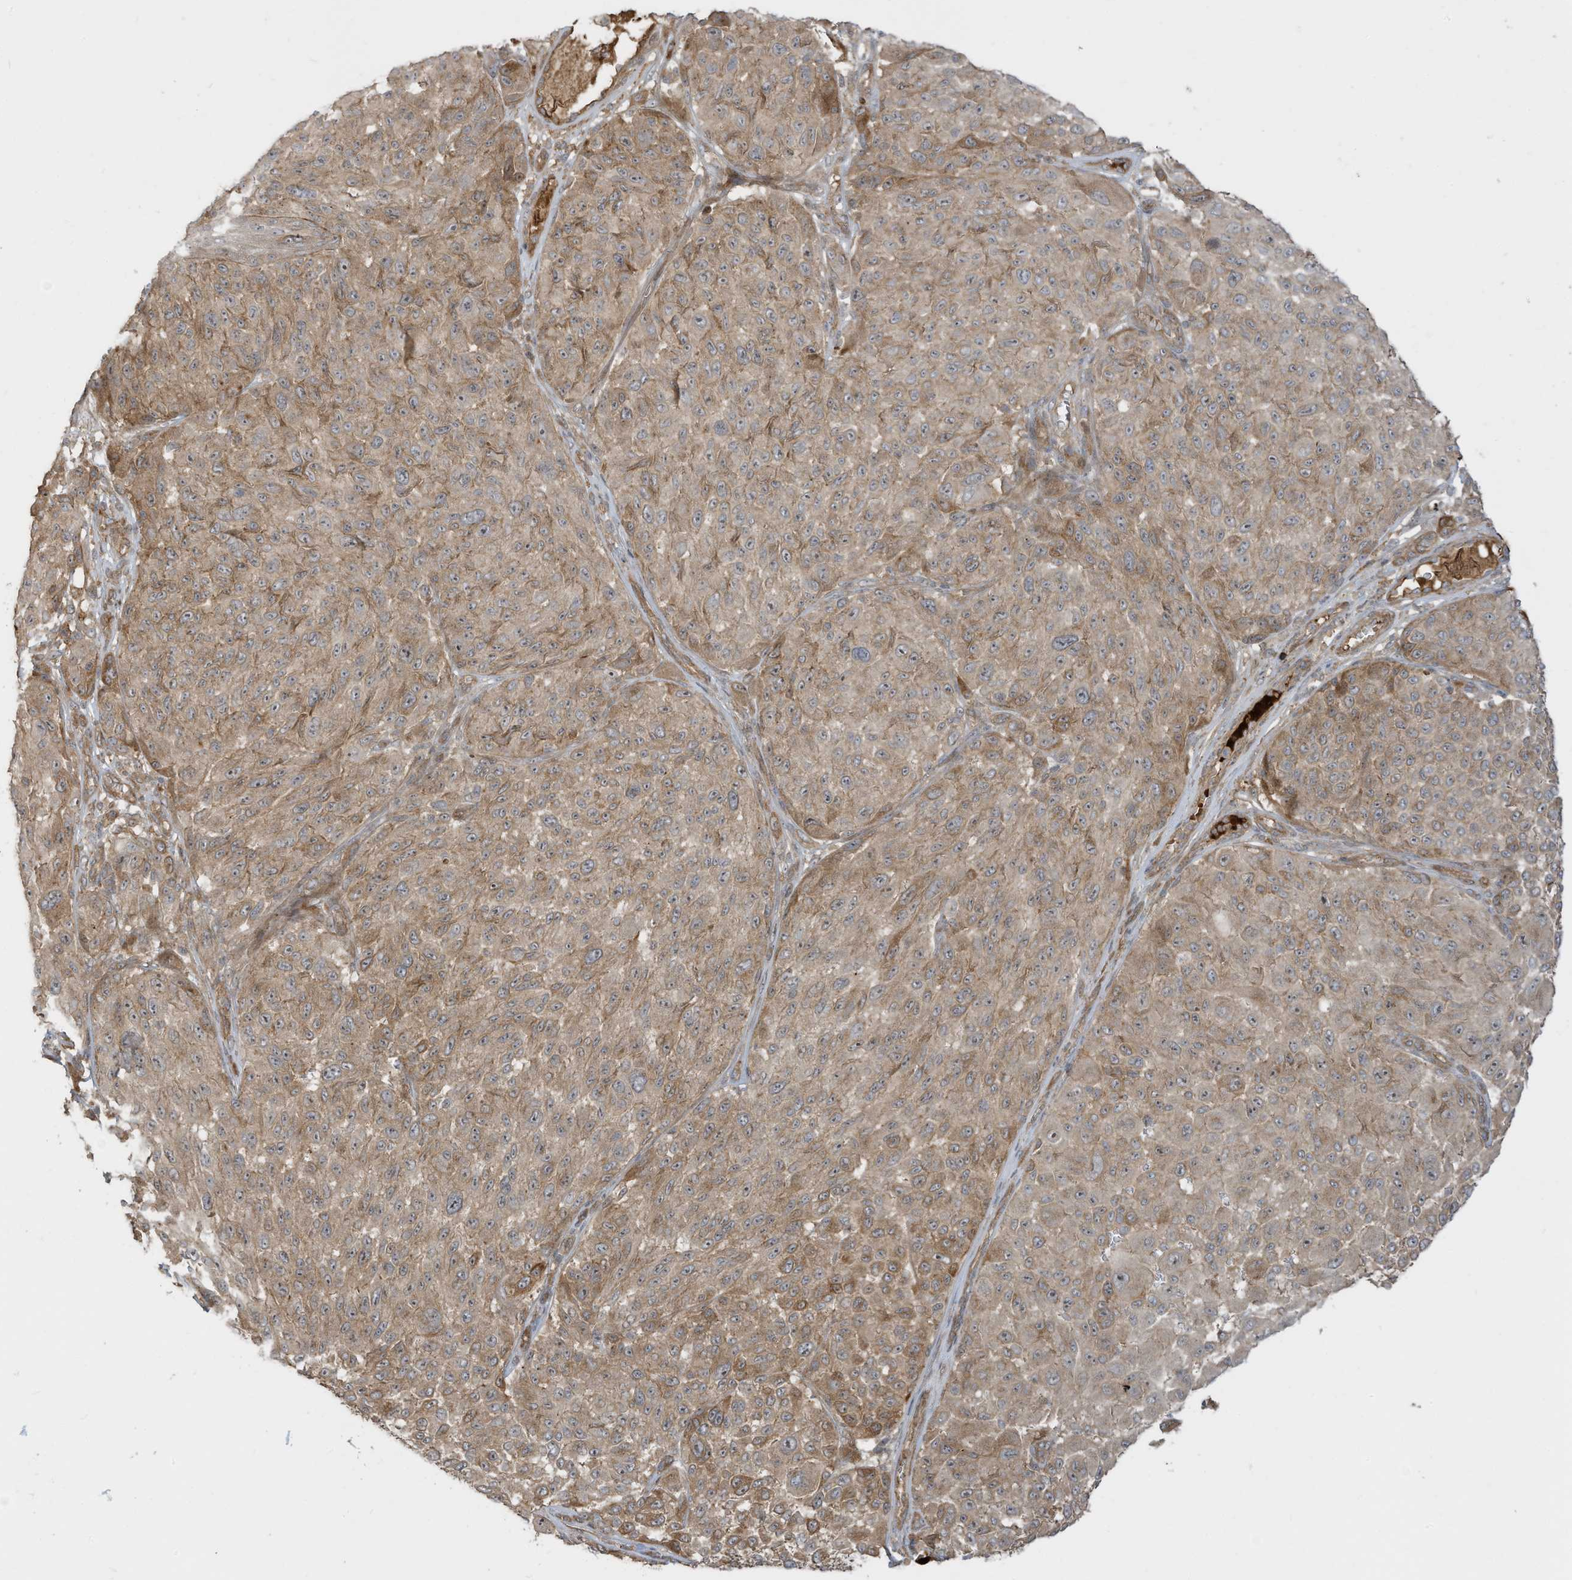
{"staining": {"intensity": "moderate", "quantity": ">75%", "location": "cytoplasmic/membranous"}, "tissue": "melanoma", "cell_type": "Tumor cells", "image_type": "cancer", "snomed": [{"axis": "morphology", "description": "Malignant melanoma, NOS"}, {"axis": "topography", "description": "Skin"}], "caption": "Immunohistochemical staining of malignant melanoma exhibits medium levels of moderate cytoplasmic/membranous protein expression in about >75% of tumor cells.", "gene": "ENTR1", "patient": {"sex": "male", "age": 83}}